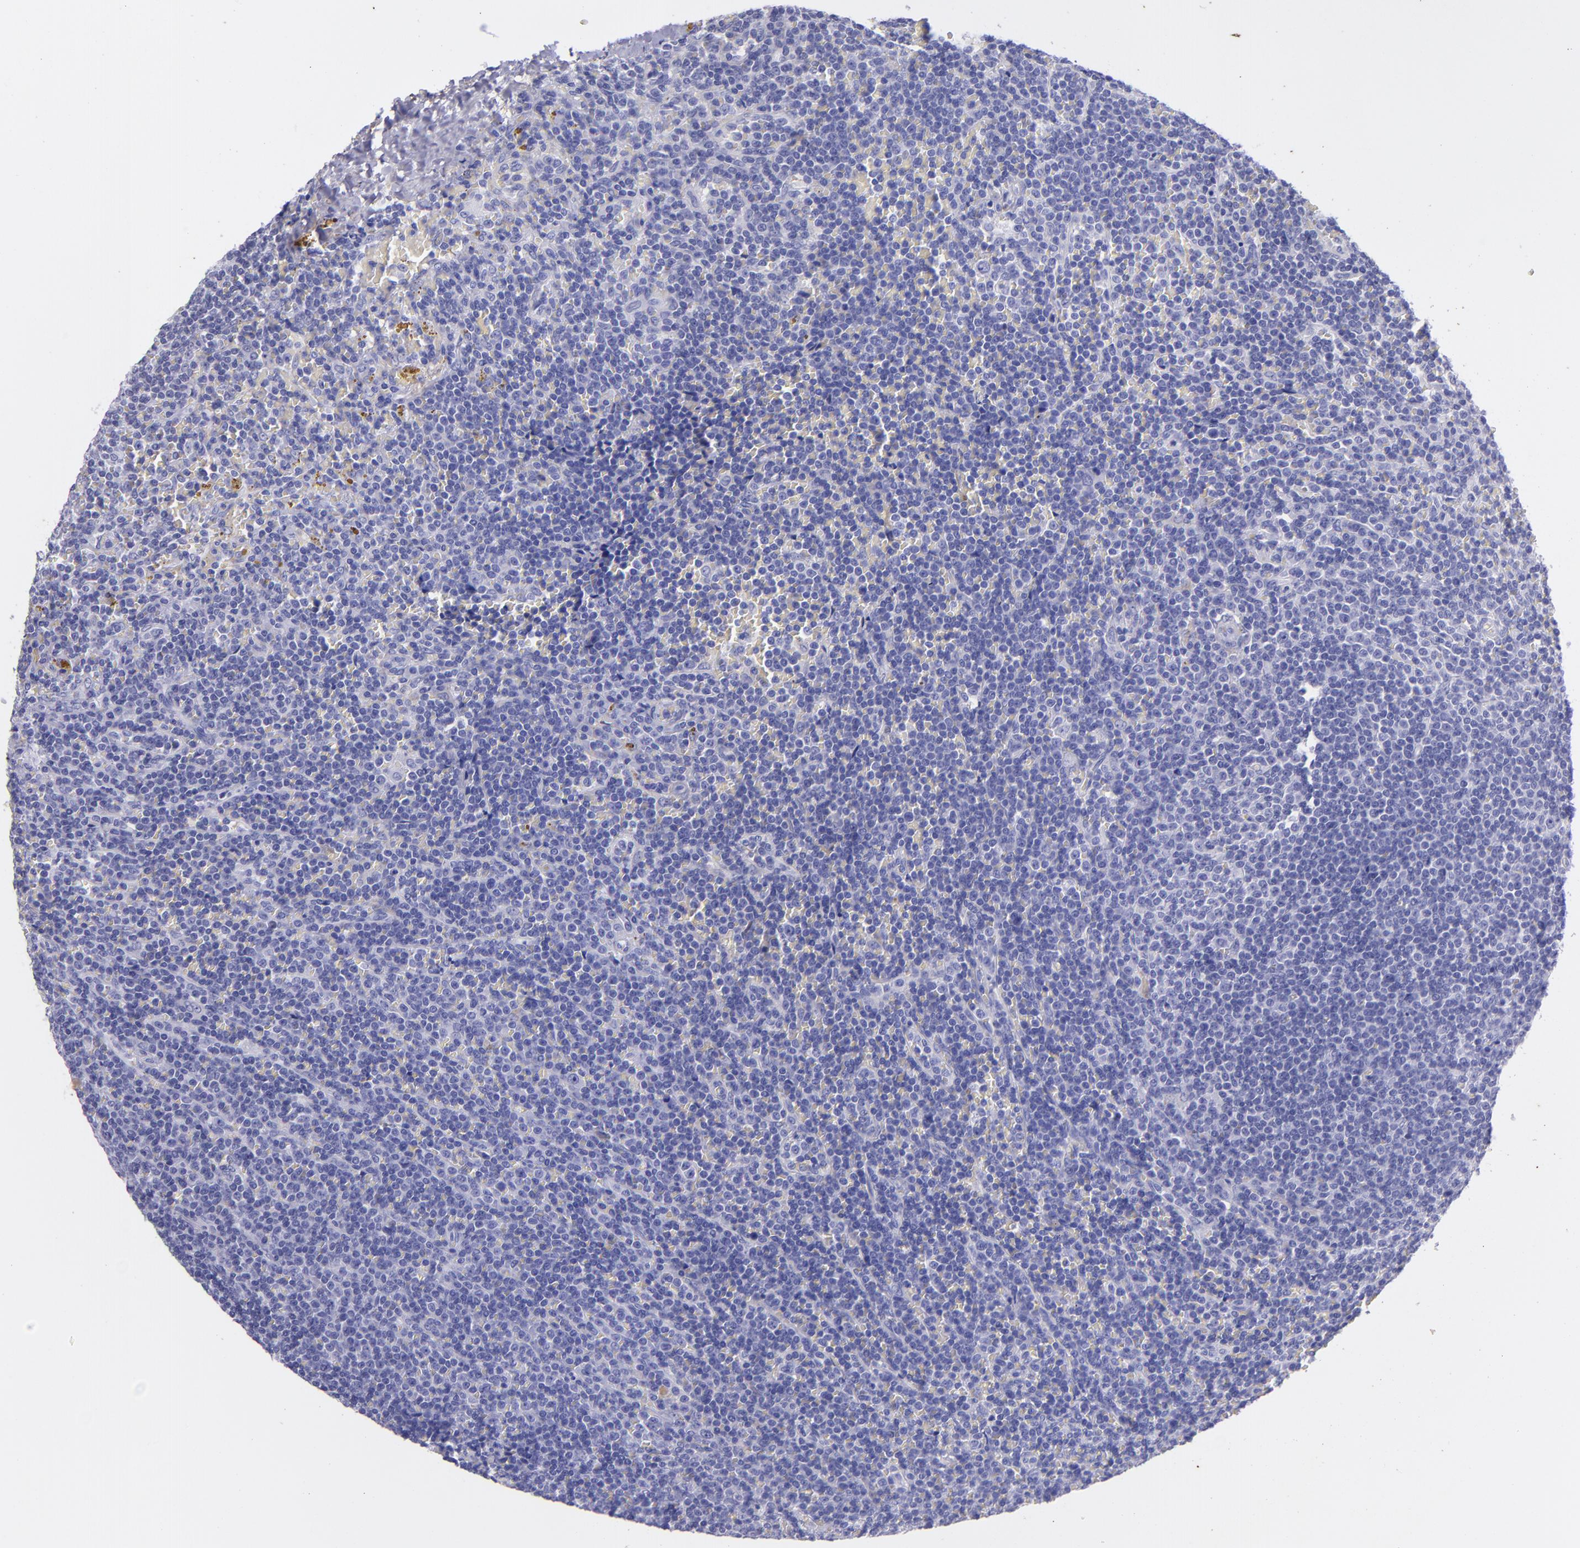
{"staining": {"intensity": "negative", "quantity": "none", "location": "none"}, "tissue": "lymphoma", "cell_type": "Tumor cells", "image_type": "cancer", "snomed": [{"axis": "morphology", "description": "Malignant lymphoma, non-Hodgkin's type, Low grade"}, {"axis": "topography", "description": "Spleen"}], "caption": "An image of lymphoma stained for a protein reveals no brown staining in tumor cells. The staining is performed using DAB (3,3'-diaminobenzidine) brown chromogen with nuclei counter-stained in using hematoxylin.", "gene": "UCHL1", "patient": {"sex": "male", "age": 80}}